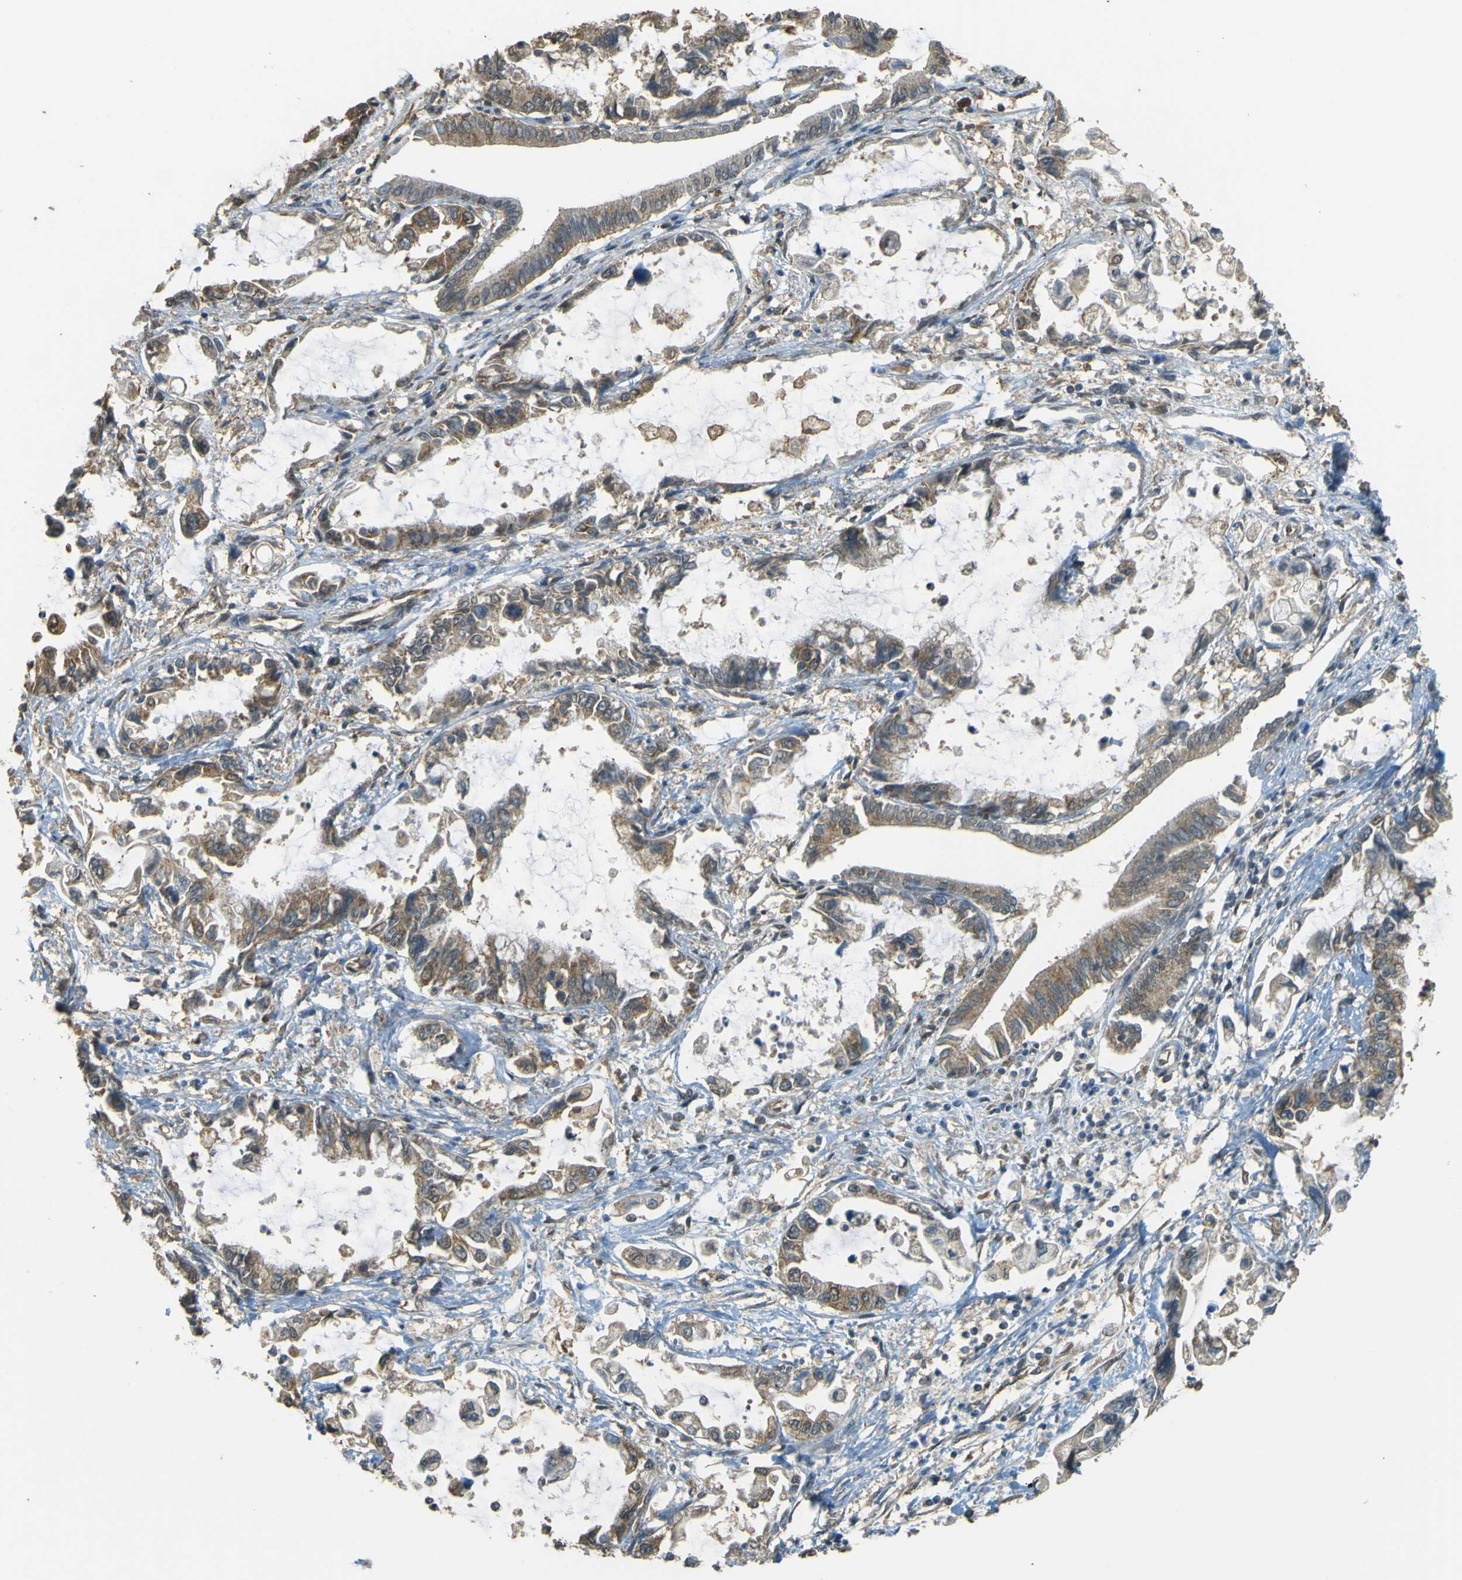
{"staining": {"intensity": "moderate", "quantity": ">75%", "location": "cytoplasmic/membranous"}, "tissue": "pancreatic cancer", "cell_type": "Tumor cells", "image_type": "cancer", "snomed": [{"axis": "morphology", "description": "Adenocarcinoma, NOS"}, {"axis": "topography", "description": "Pancreas"}], "caption": "Adenocarcinoma (pancreatic) stained with a protein marker displays moderate staining in tumor cells.", "gene": "GOLGA1", "patient": {"sex": "male", "age": 56}}